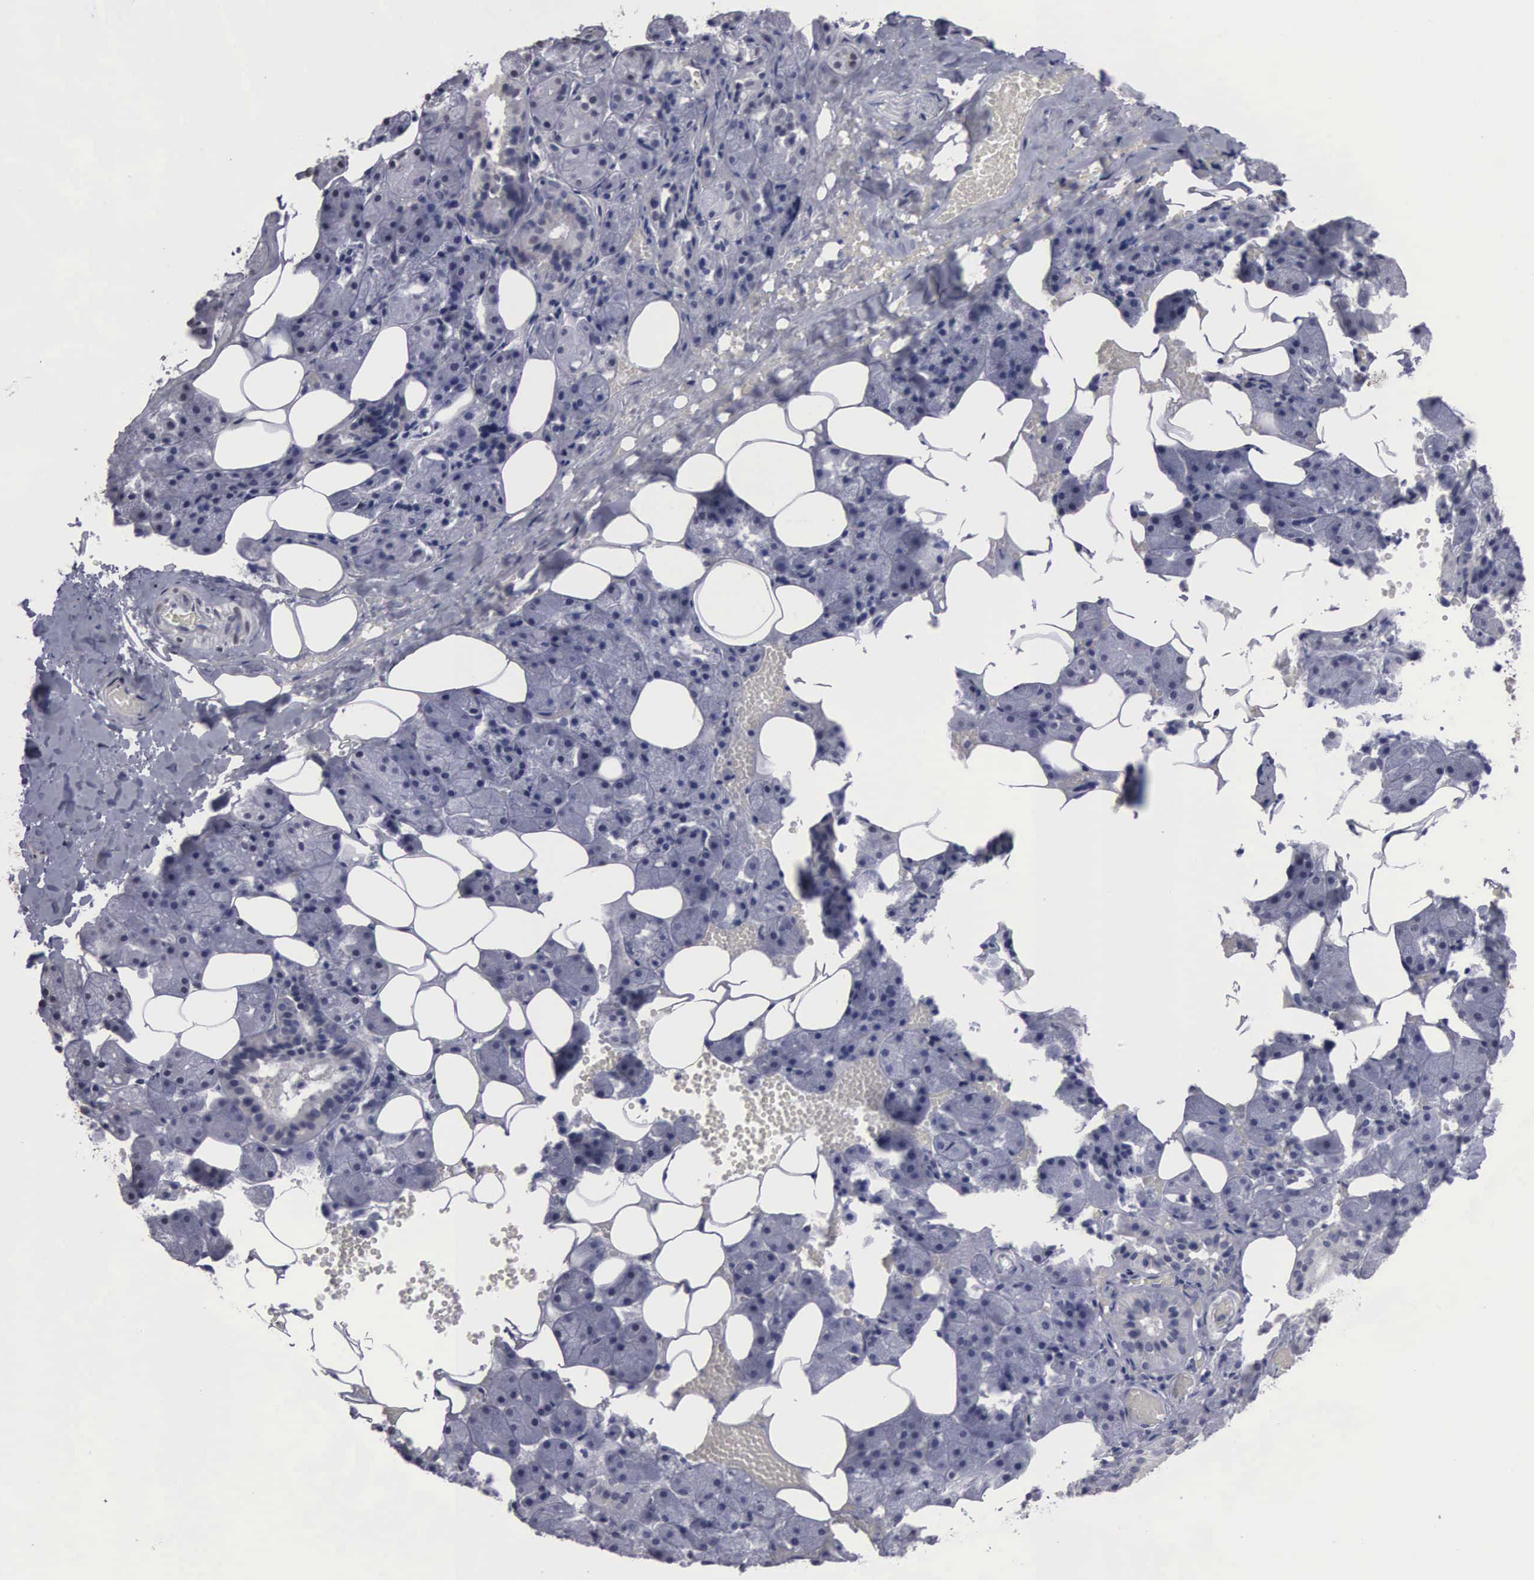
{"staining": {"intensity": "negative", "quantity": "none", "location": "none"}, "tissue": "salivary gland", "cell_type": "Glandular cells", "image_type": "normal", "snomed": [{"axis": "morphology", "description": "Normal tissue, NOS"}, {"axis": "topography", "description": "Salivary gland"}], "caption": "An IHC photomicrograph of normal salivary gland is shown. There is no staining in glandular cells of salivary gland. Brightfield microscopy of IHC stained with DAB (brown) and hematoxylin (blue), captured at high magnification.", "gene": "UPB1", "patient": {"sex": "female", "age": 55}}